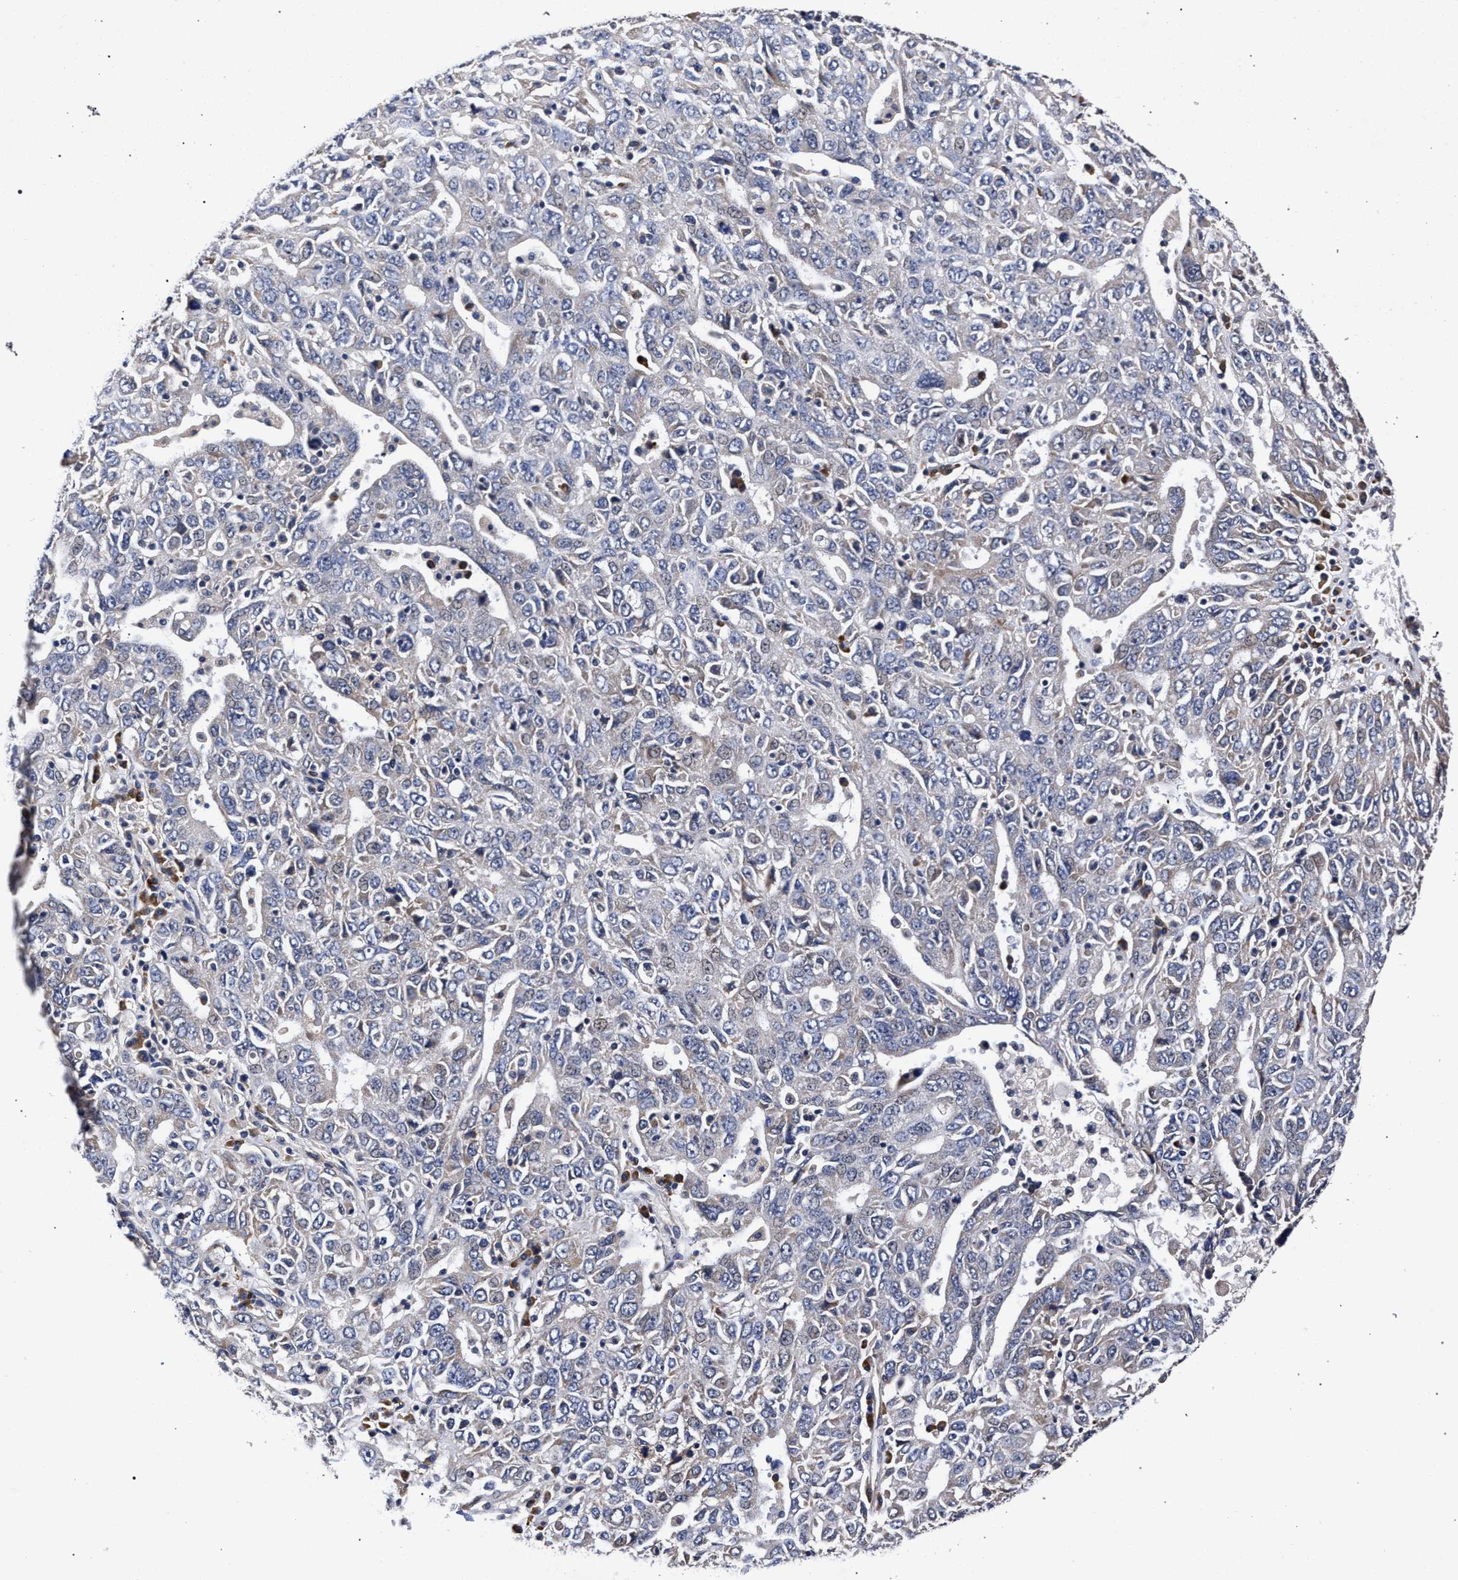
{"staining": {"intensity": "negative", "quantity": "none", "location": "none"}, "tissue": "ovarian cancer", "cell_type": "Tumor cells", "image_type": "cancer", "snomed": [{"axis": "morphology", "description": "Carcinoma, endometroid"}, {"axis": "topography", "description": "Ovary"}], "caption": "A high-resolution histopathology image shows immunohistochemistry staining of ovarian cancer, which reveals no significant positivity in tumor cells. Brightfield microscopy of IHC stained with DAB (brown) and hematoxylin (blue), captured at high magnification.", "gene": "CFAP95", "patient": {"sex": "female", "age": 62}}